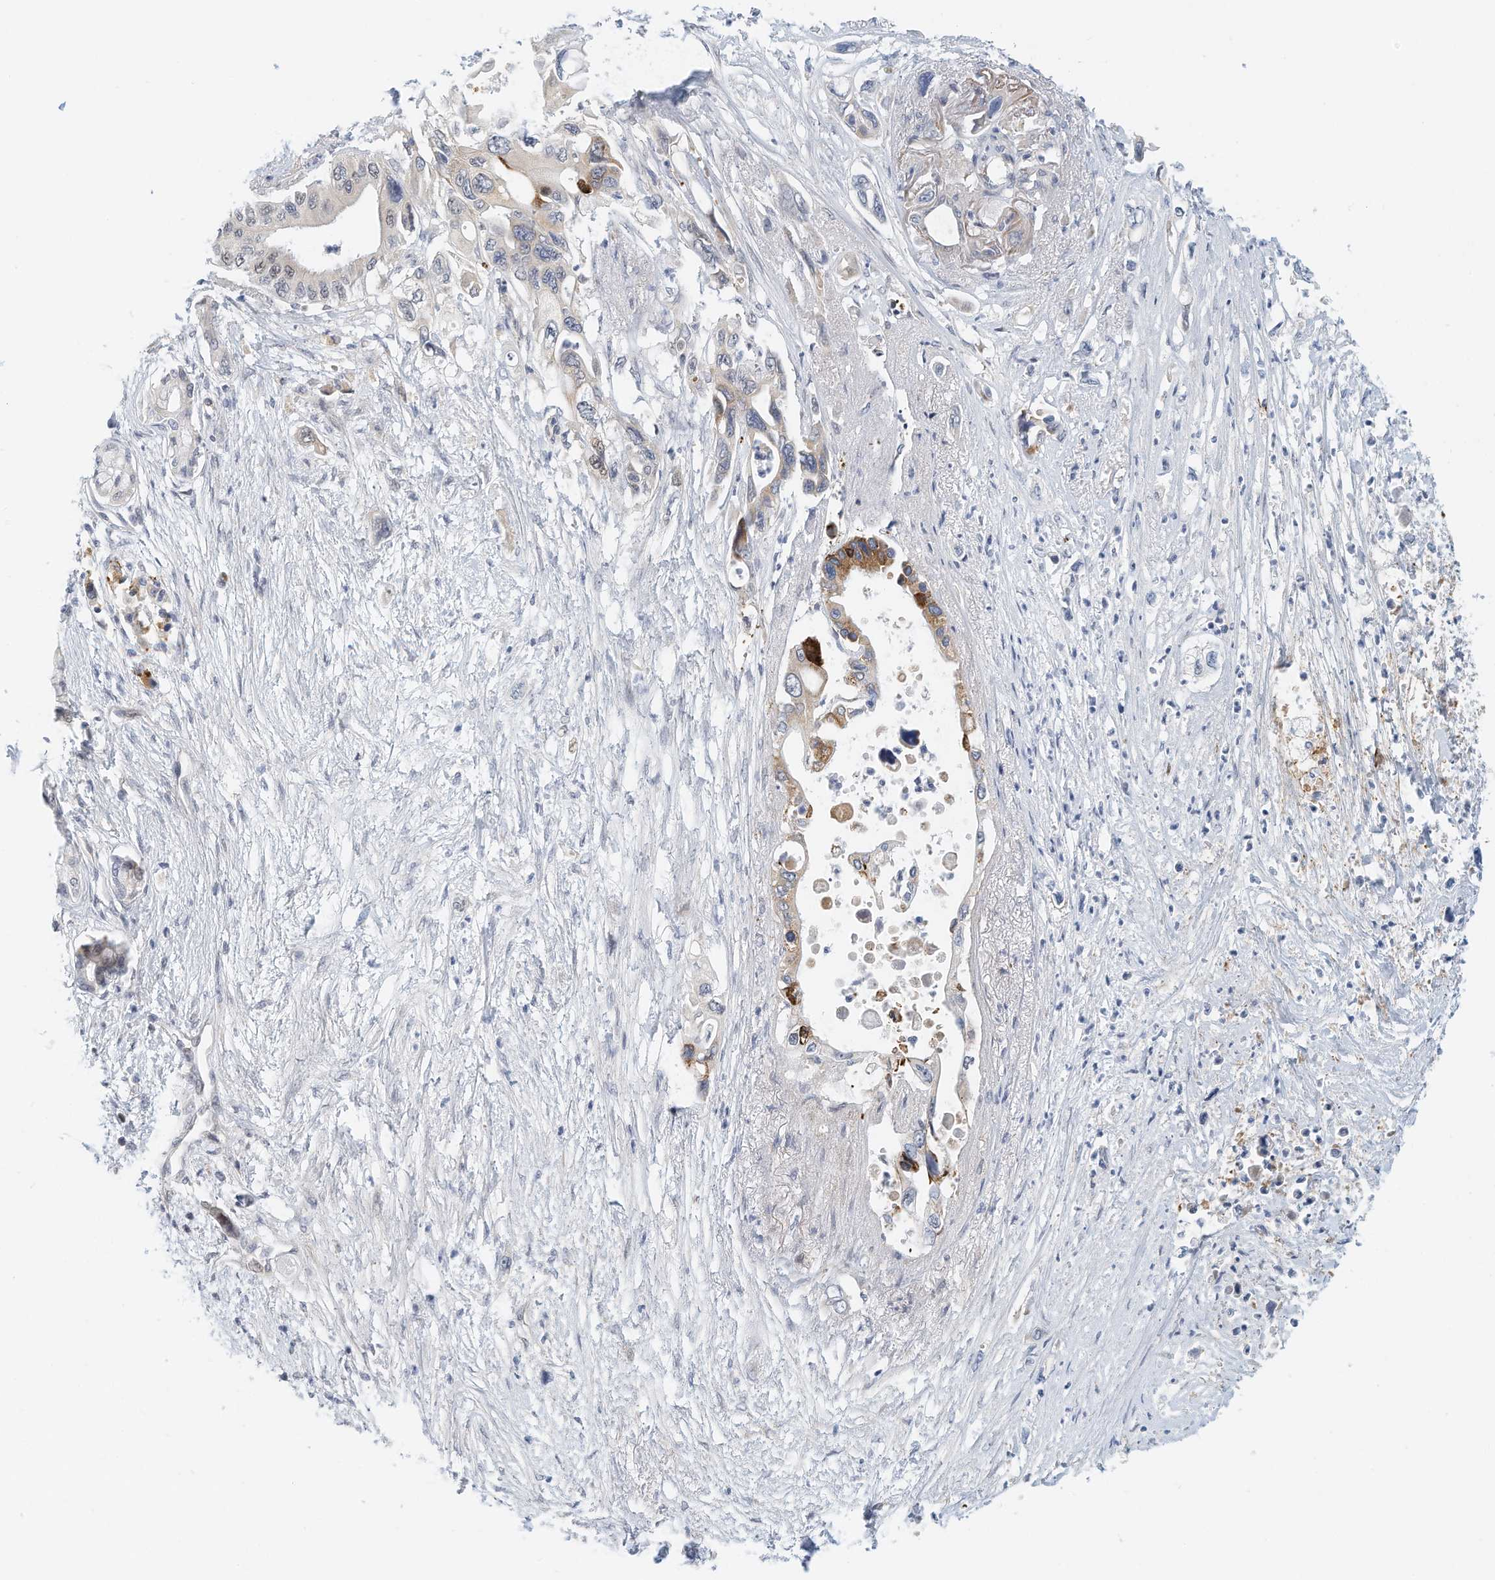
{"staining": {"intensity": "moderate", "quantity": "<25%", "location": "cytoplasmic/membranous"}, "tissue": "pancreatic cancer", "cell_type": "Tumor cells", "image_type": "cancer", "snomed": [{"axis": "morphology", "description": "Adenocarcinoma, NOS"}, {"axis": "topography", "description": "Pancreas"}], "caption": "This image exhibits immunohistochemistry (IHC) staining of adenocarcinoma (pancreatic), with low moderate cytoplasmic/membranous expression in approximately <25% of tumor cells.", "gene": "ARHGAP28", "patient": {"sex": "male", "age": 66}}